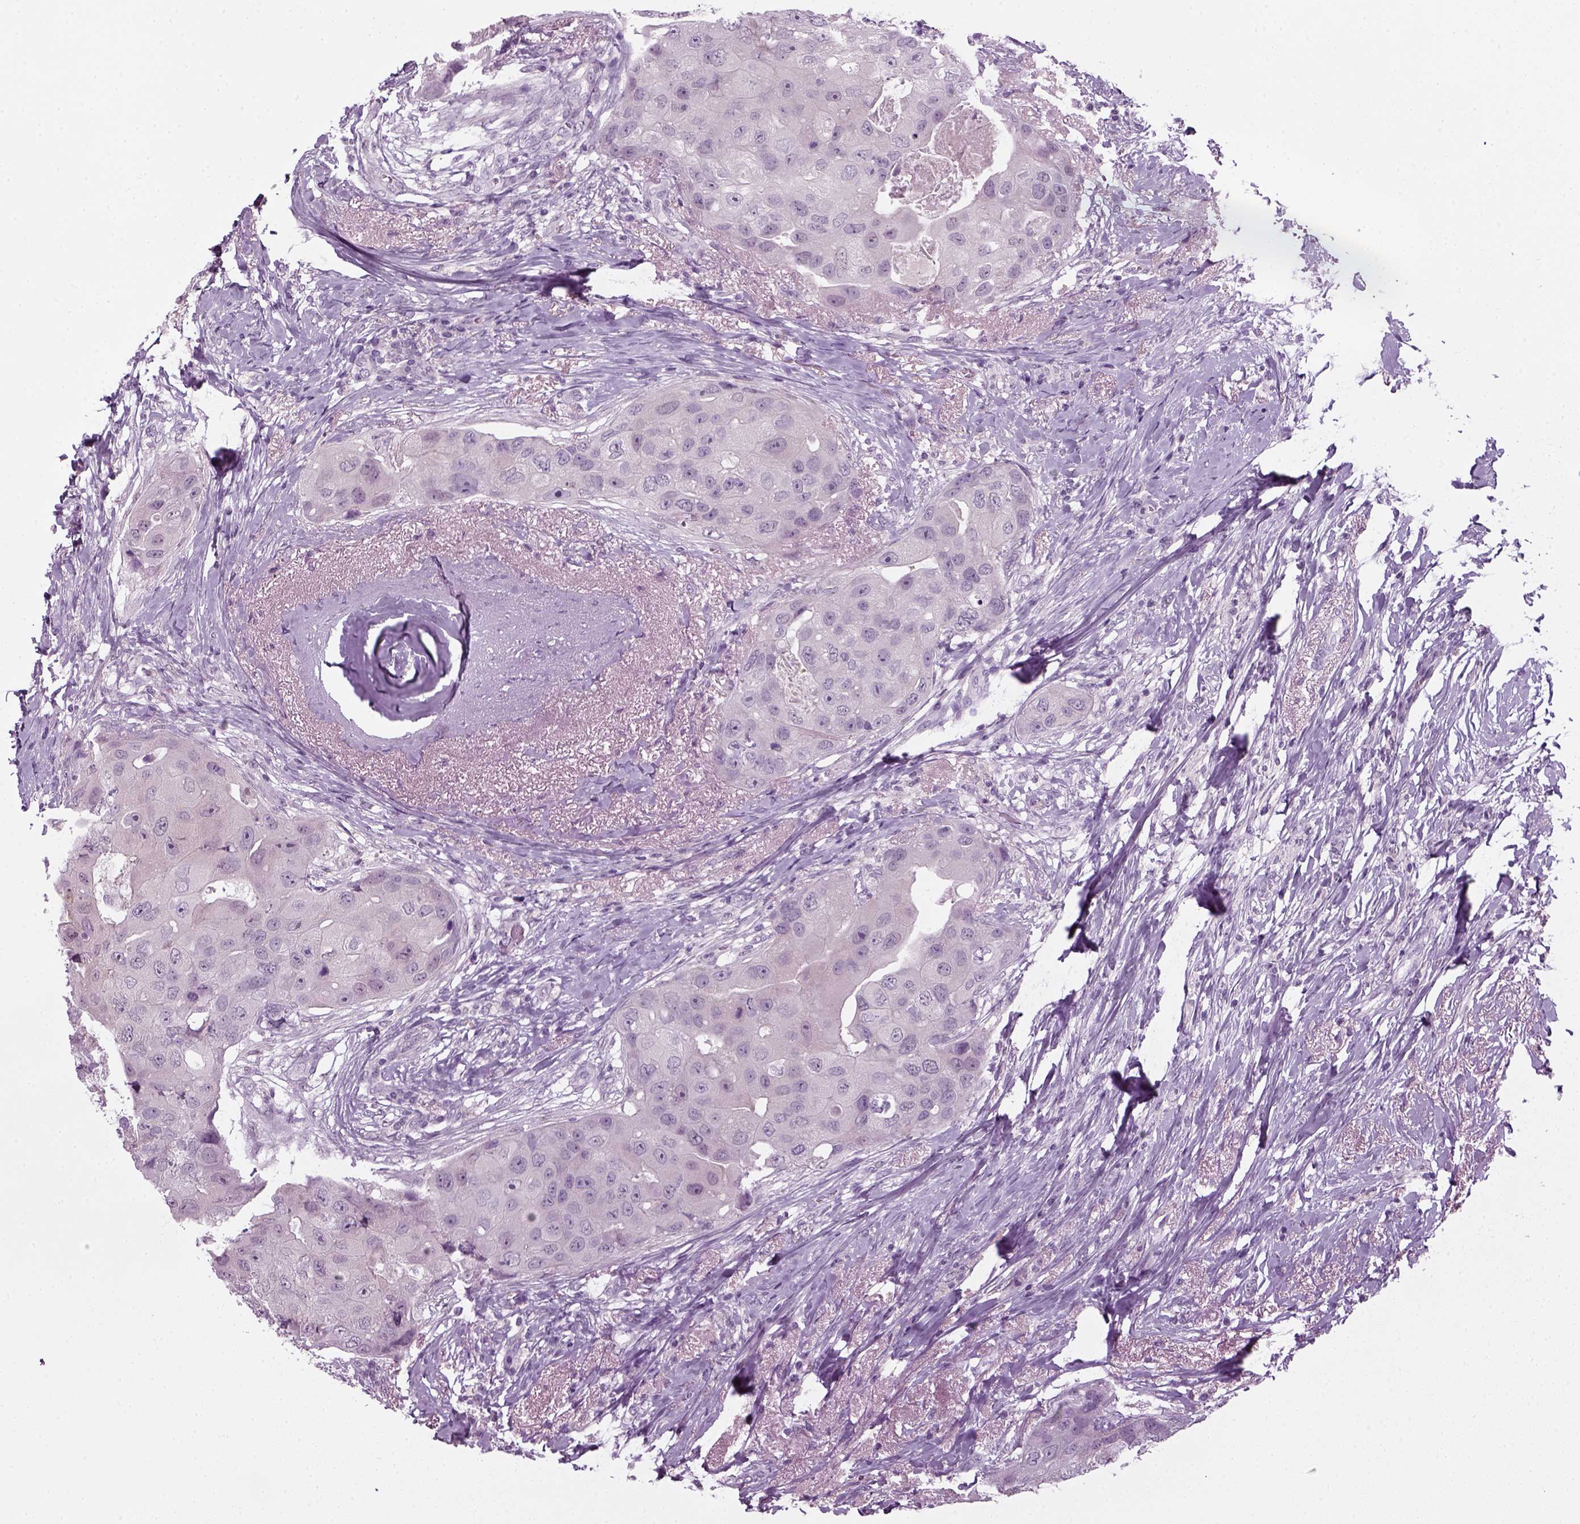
{"staining": {"intensity": "negative", "quantity": "none", "location": "none"}, "tissue": "breast cancer", "cell_type": "Tumor cells", "image_type": "cancer", "snomed": [{"axis": "morphology", "description": "Duct carcinoma"}, {"axis": "topography", "description": "Breast"}], "caption": "A histopathology image of breast cancer (infiltrating ductal carcinoma) stained for a protein demonstrates no brown staining in tumor cells. (DAB immunohistochemistry, high magnification).", "gene": "KRT75", "patient": {"sex": "female", "age": 43}}